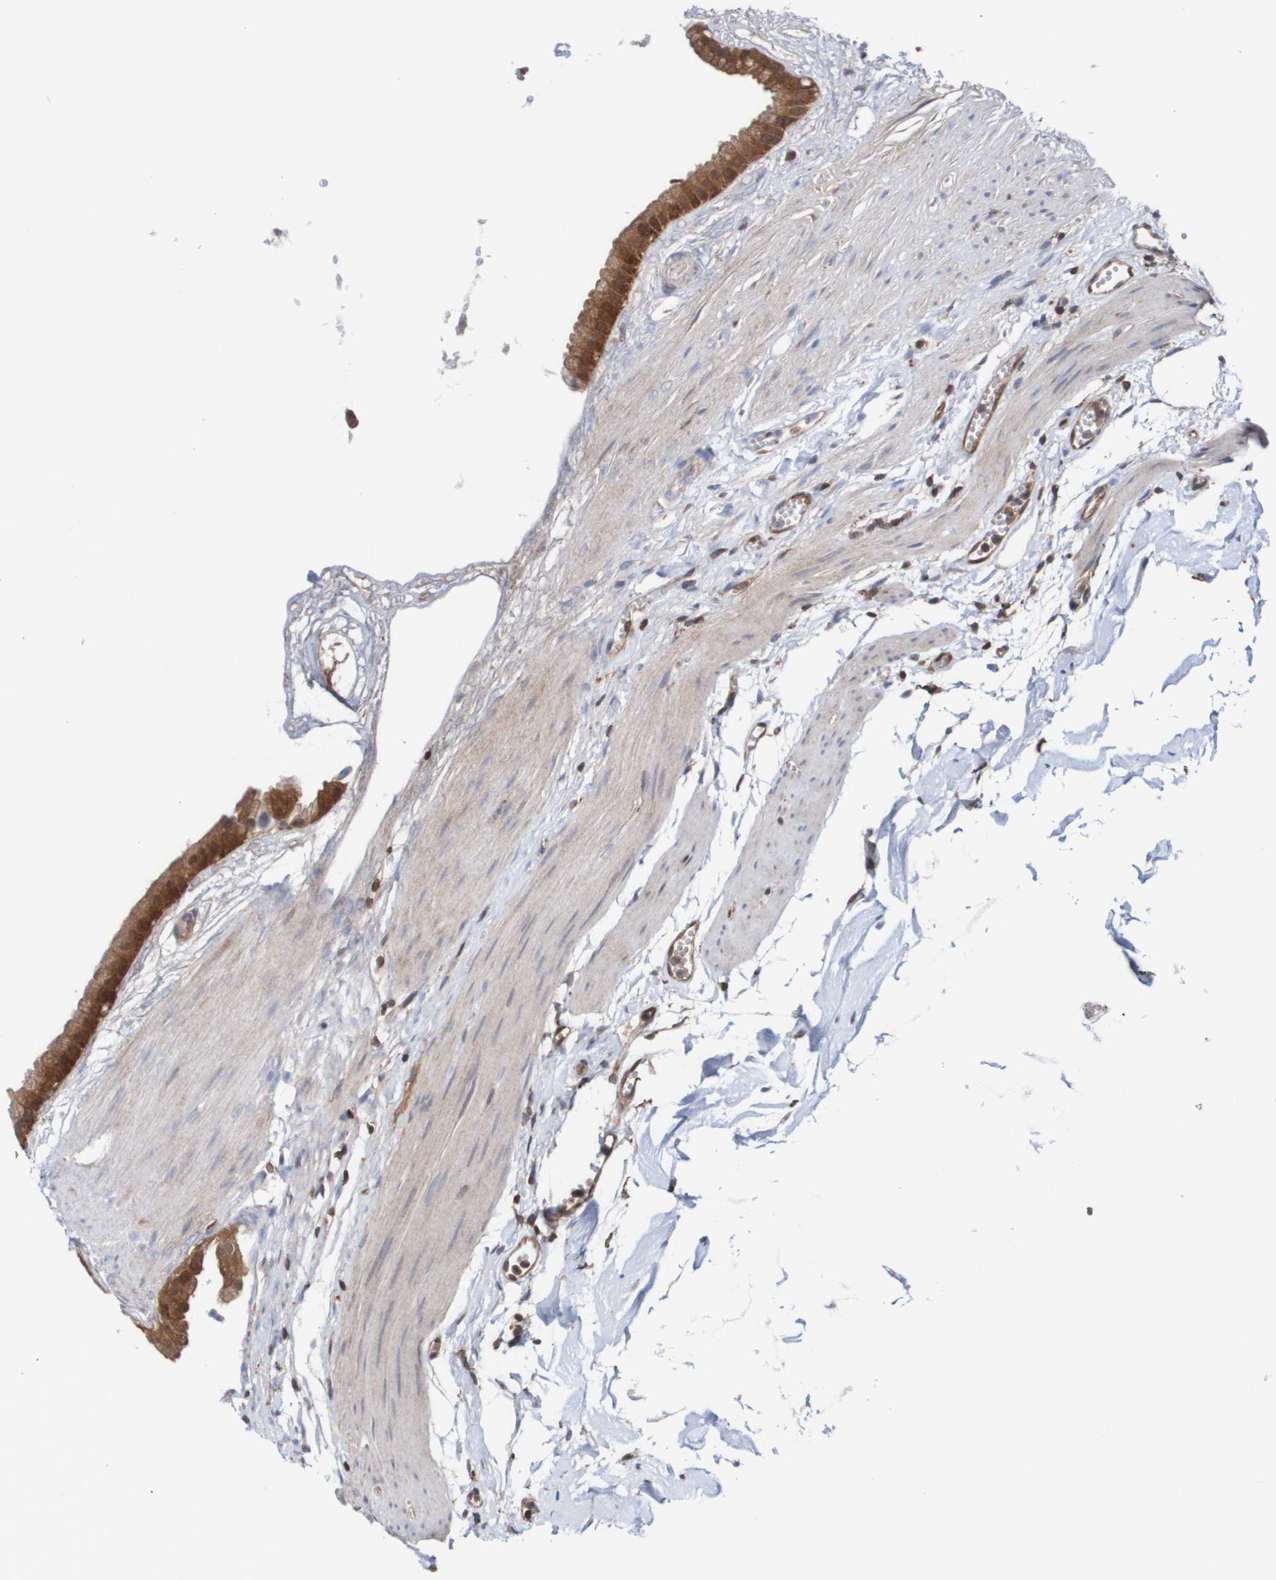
{"staining": {"intensity": "moderate", "quantity": ">75%", "location": "cytoplasmic/membranous,nuclear"}, "tissue": "gallbladder", "cell_type": "Glandular cells", "image_type": "normal", "snomed": [{"axis": "morphology", "description": "Normal tissue, NOS"}, {"axis": "topography", "description": "Gallbladder"}], "caption": "About >75% of glandular cells in unremarkable gallbladder exhibit moderate cytoplasmic/membranous,nuclear protein staining as visualized by brown immunohistochemical staining.", "gene": "RIGI", "patient": {"sex": "female", "age": 64}}